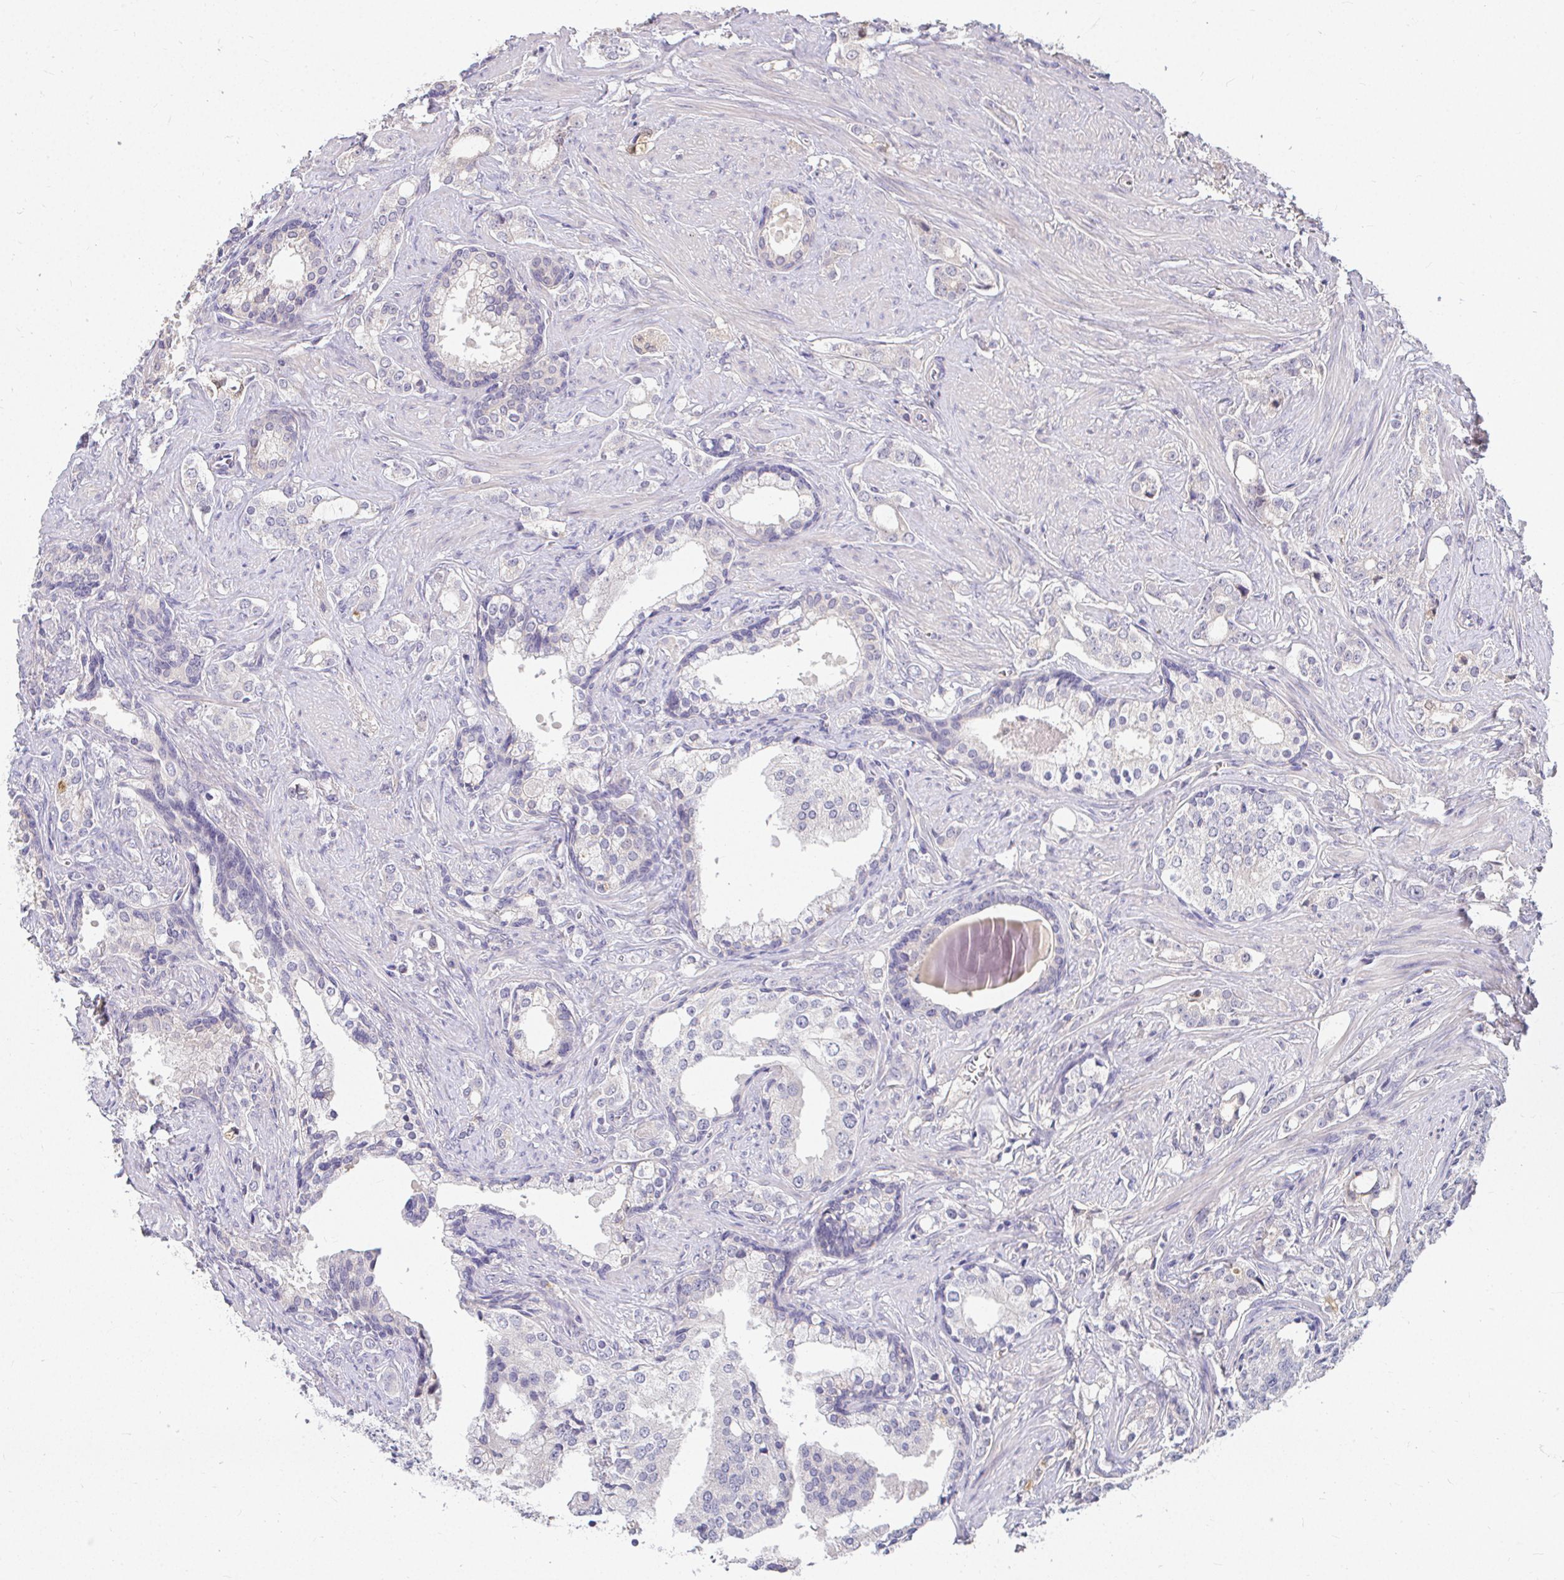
{"staining": {"intensity": "negative", "quantity": "none", "location": "none"}, "tissue": "prostate cancer", "cell_type": "Tumor cells", "image_type": "cancer", "snomed": [{"axis": "morphology", "description": "Adenocarcinoma, Medium grade"}, {"axis": "topography", "description": "Prostate"}], "caption": "This is a histopathology image of immunohistochemistry (IHC) staining of prostate adenocarcinoma (medium-grade), which shows no expression in tumor cells. Brightfield microscopy of immunohistochemistry stained with DAB (brown) and hematoxylin (blue), captured at high magnification.", "gene": "LOXL4", "patient": {"sex": "male", "age": 57}}